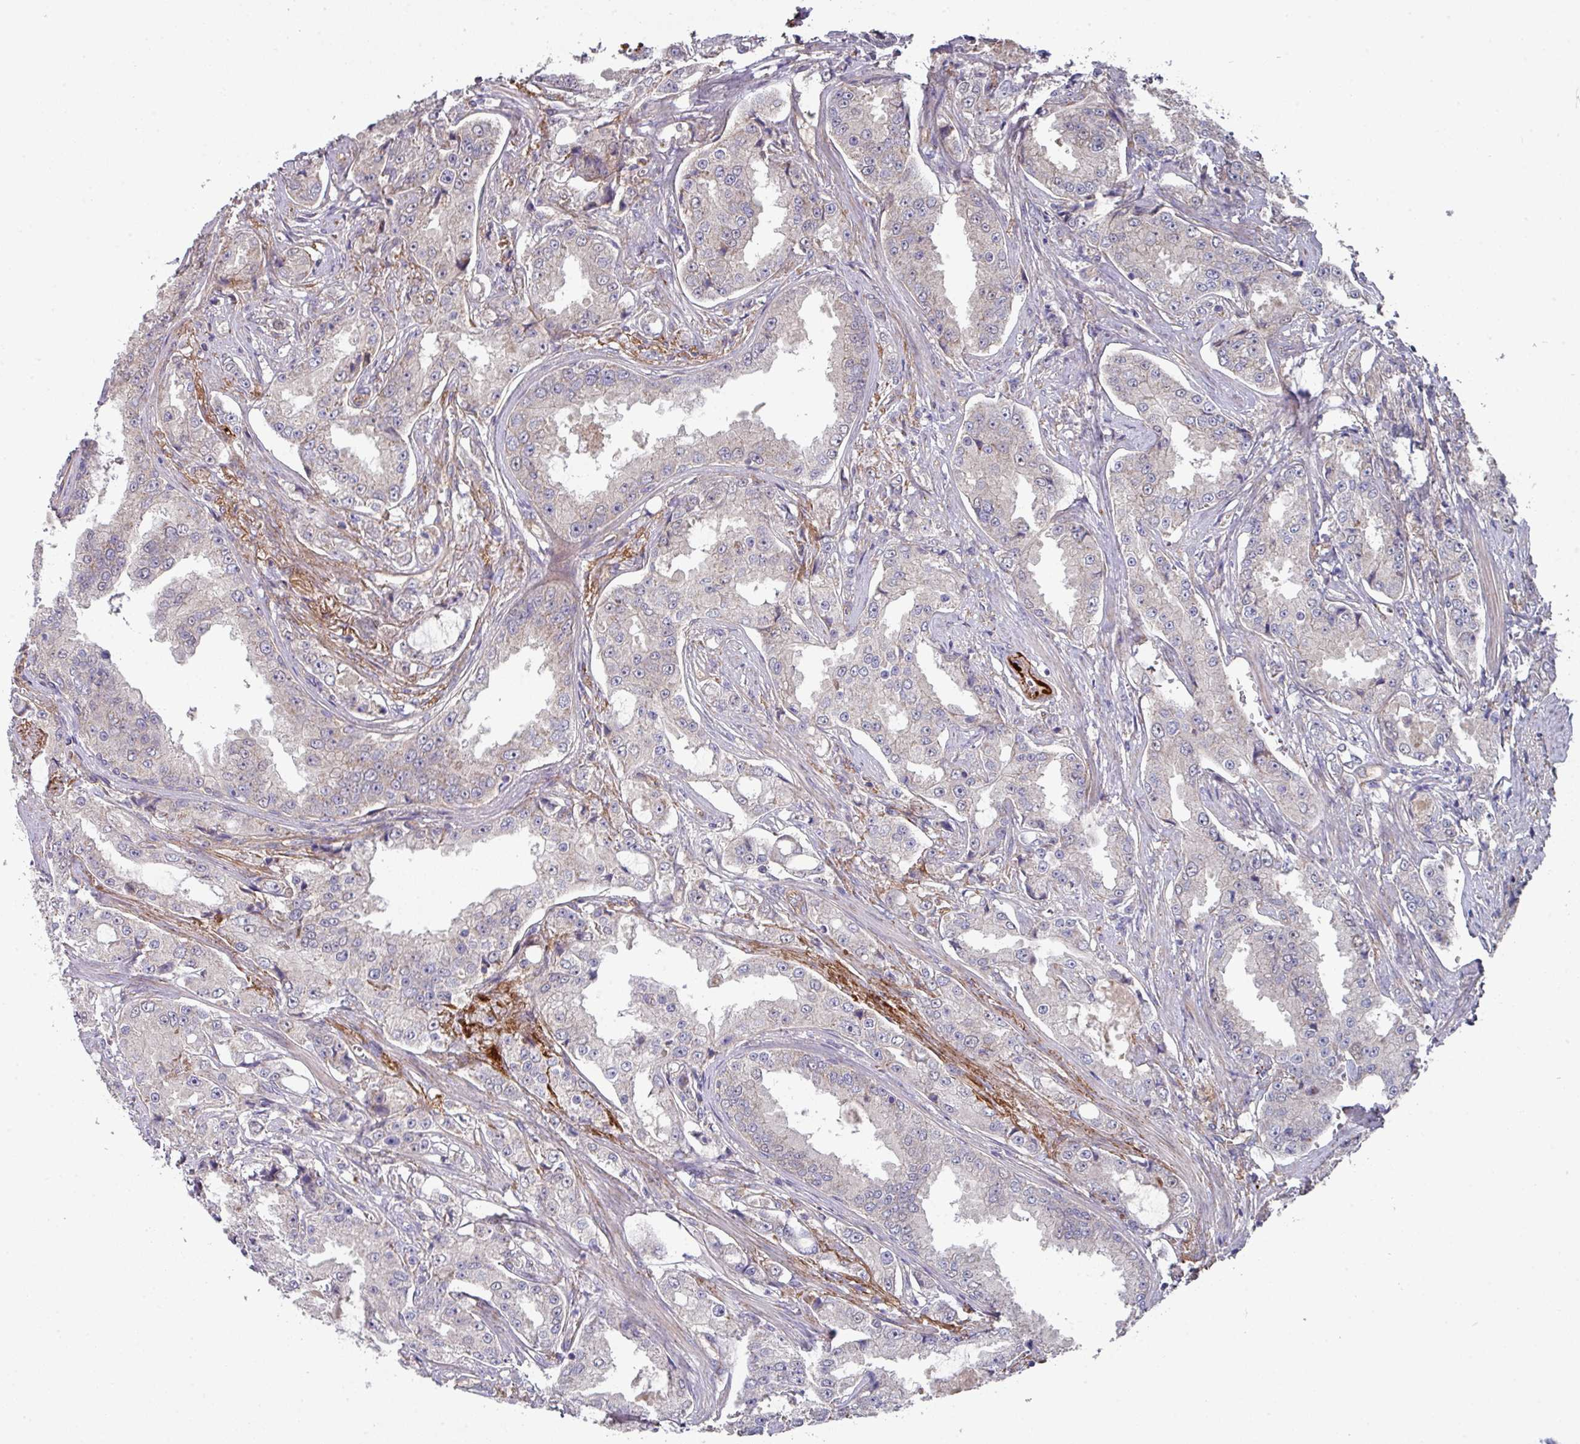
{"staining": {"intensity": "weak", "quantity": "<25%", "location": "cytoplasmic/membranous"}, "tissue": "prostate cancer", "cell_type": "Tumor cells", "image_type": "cancer", "snomed": [{"axis": "morphology", "description": "Adenocarcinoma, High grade"}, {"axis": "topography", "description": "Prostate"}], "caption": "A histopathology image of adenocarcinoma (high-grade) (prostate) stained for a protein shows no brown staining in tumor cells. The staining was performed using DAB to visualize the protein expression in brown, while the nuclei were stained in blue with hematoxylin (Magnification: 20x).", "gene": "DCAF12L2", "patient": {"sex": "male", "age": 73}}